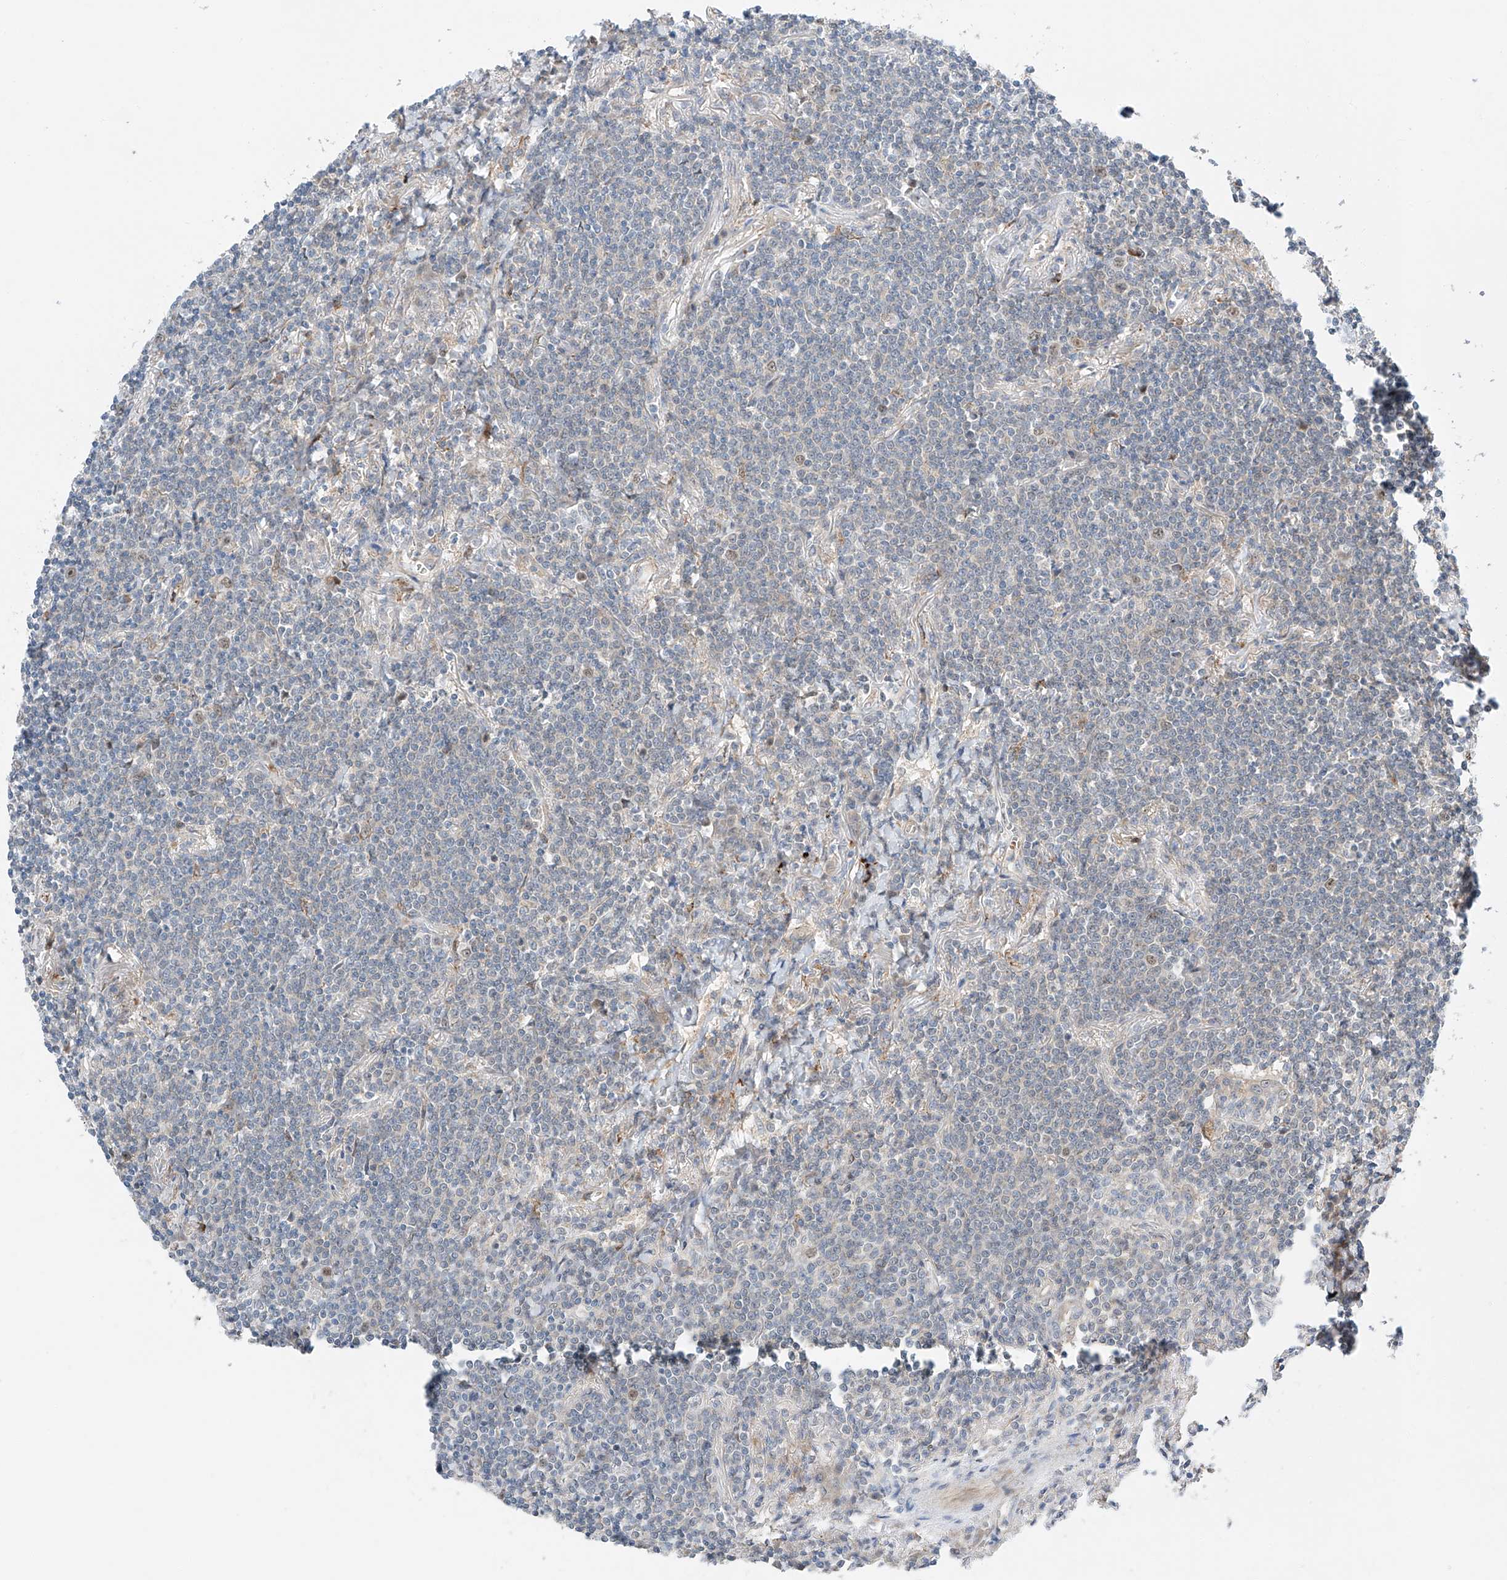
{"staining": {"intensity": "negative", "quantity": "none", "location": "none"}, "tissue": "lymphoma", "cell_type": "Tumor cells", "image_type": "cancer", "snomed": [{"axis": "morphology", "description": "Malignant lymphoma, non-Hodgkin's type, Low grade"}, {"axis": "topography", "description": "Lung"}], "caption": "Human low-grade malignant lymphoma, non-Hodgkin's type stained for a protein using immunohistochemistry reveals no expression in tumor cells.", "gene": "CLDND1", "patient": {"sex": "female", "age": 71}}